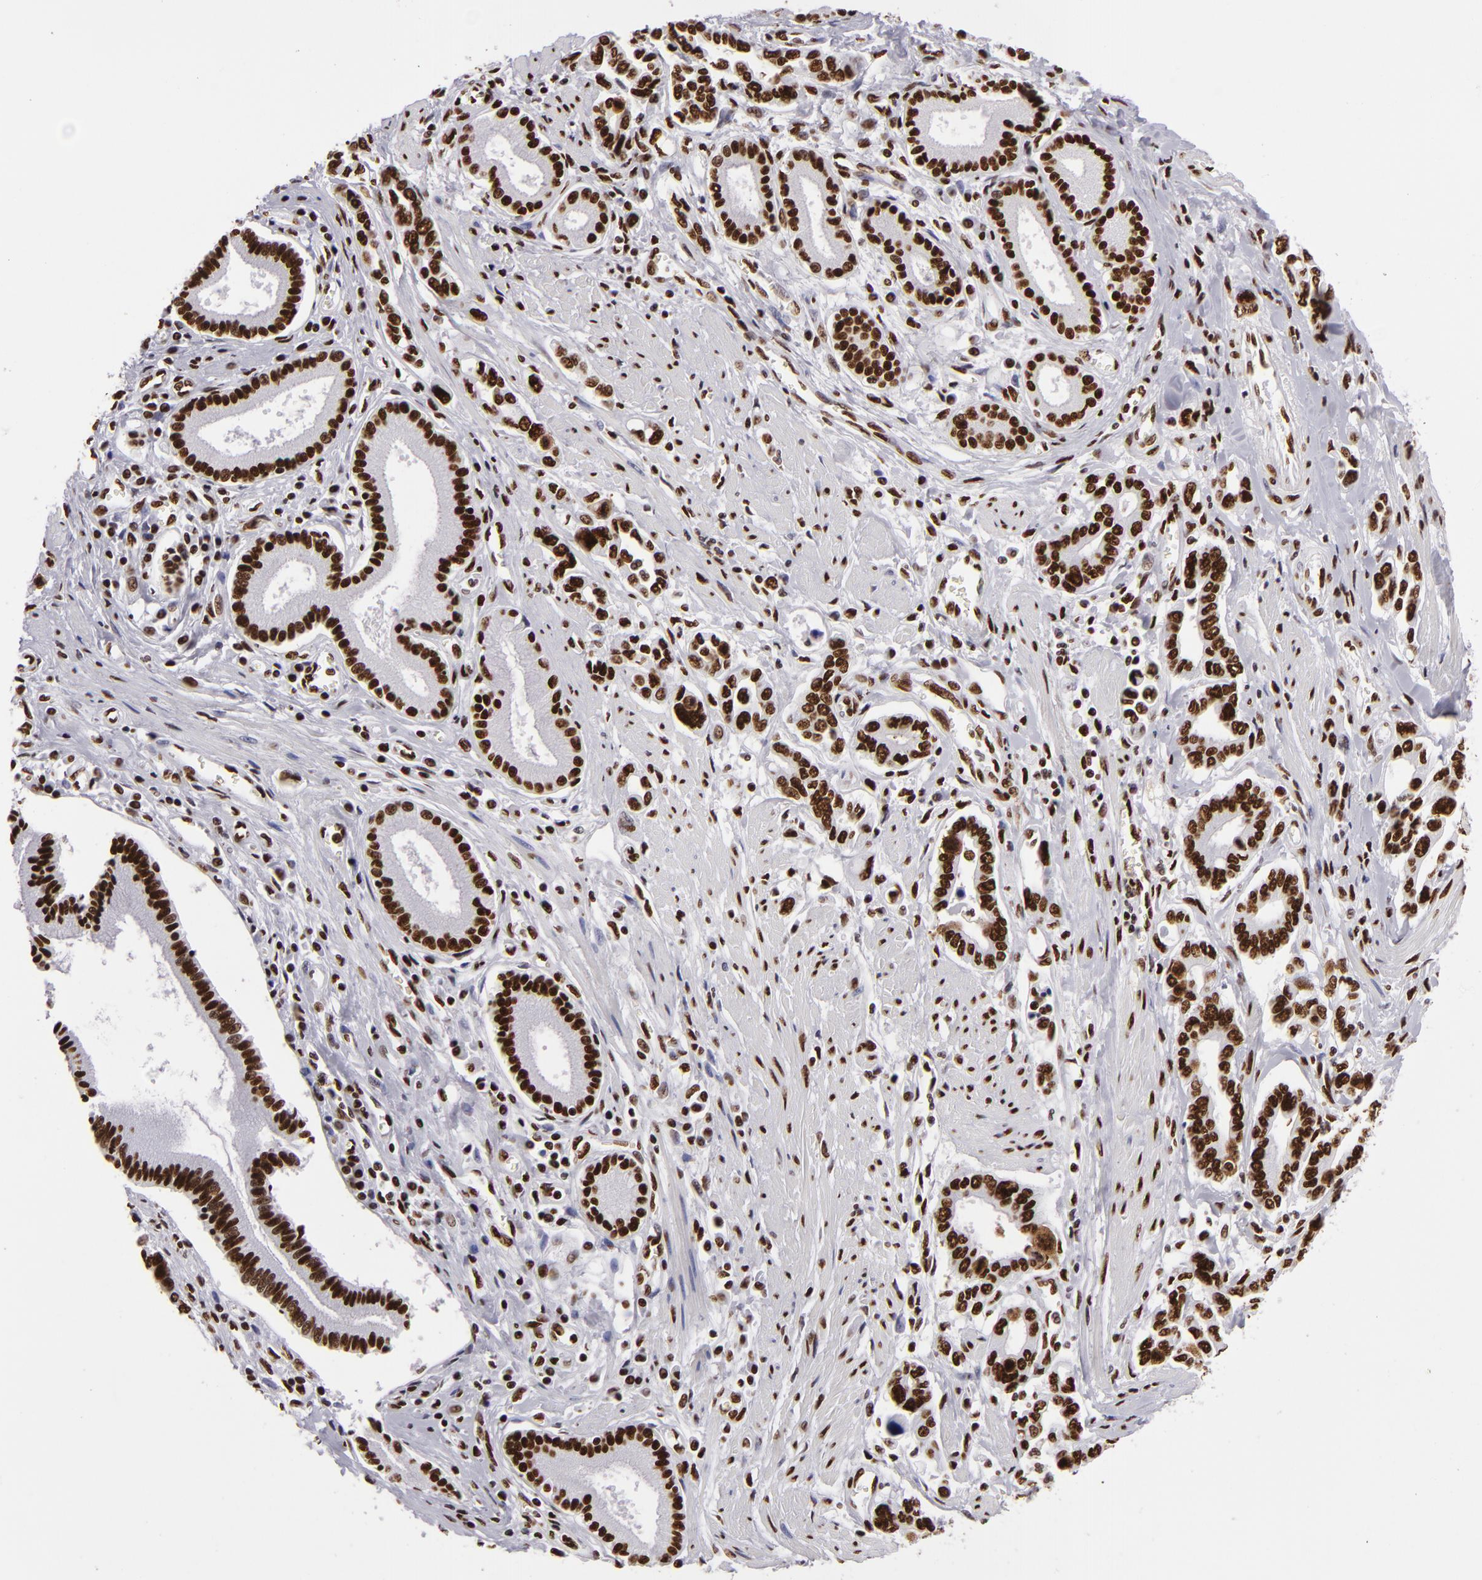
{"staining": {"intensity": "strong", "quantity": ">75%", "location": "nuclear"}, "tissue": "pancreatic cancer", "cell_type": "Tumor cells", "image_type": "cancer", "snomed": [{"axis": "morphology", "description": "Adenocarcinoma, NOS"}, {"axis": "topography", "description": "Pancreas"}], "caption": "Tumor cells show high levels of strong nuclear expression in about >75% of cells in human pancreatic cancer (adenocarcinoma).", "gene": "SAFB", "patient": {"sex": "female", "age": 57}}